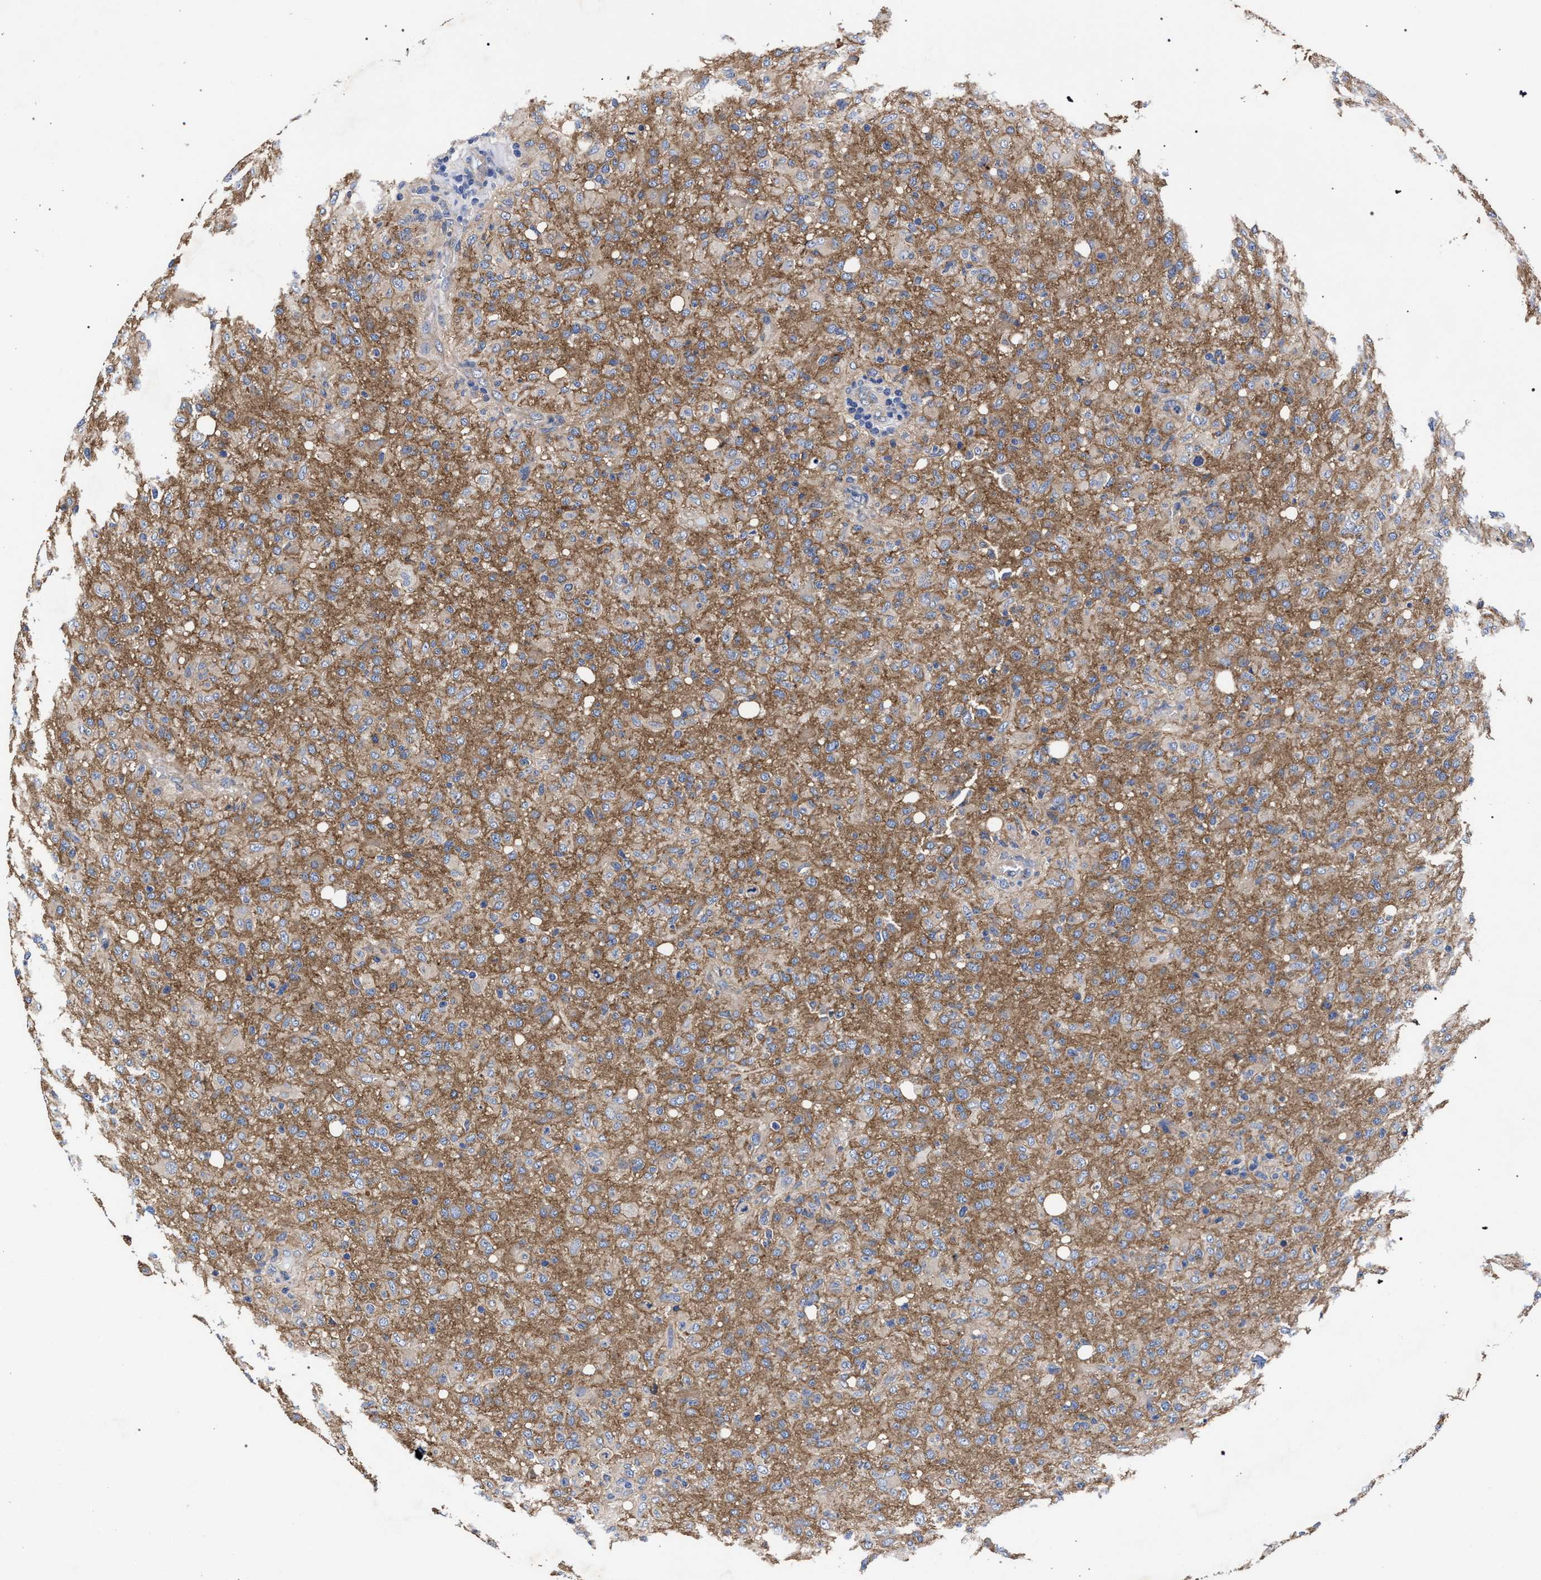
{"staining": {"intensity": "moderate", "quantity": ">75%", "location": "cytoplasmic/membranous"}, "tissue": "glioma", "cell_type": "Tumor cells", "image_type": "cancer", "snomed": [{"axis": "morphology", "description": "Glioma, malignant, High grade"}, {"axis": "topography", "description": "Brain"}], "caption": "The image displays immunohistochemical staining of glioma. There is moderate cytoplasmic/membranous staining is identified in approximately >75% of tumor cells. (Brightfield microscopy of DAB IHC at high magnification).", "gene": "CFAP95", "patient": {"sex": "female", "age": 57}}